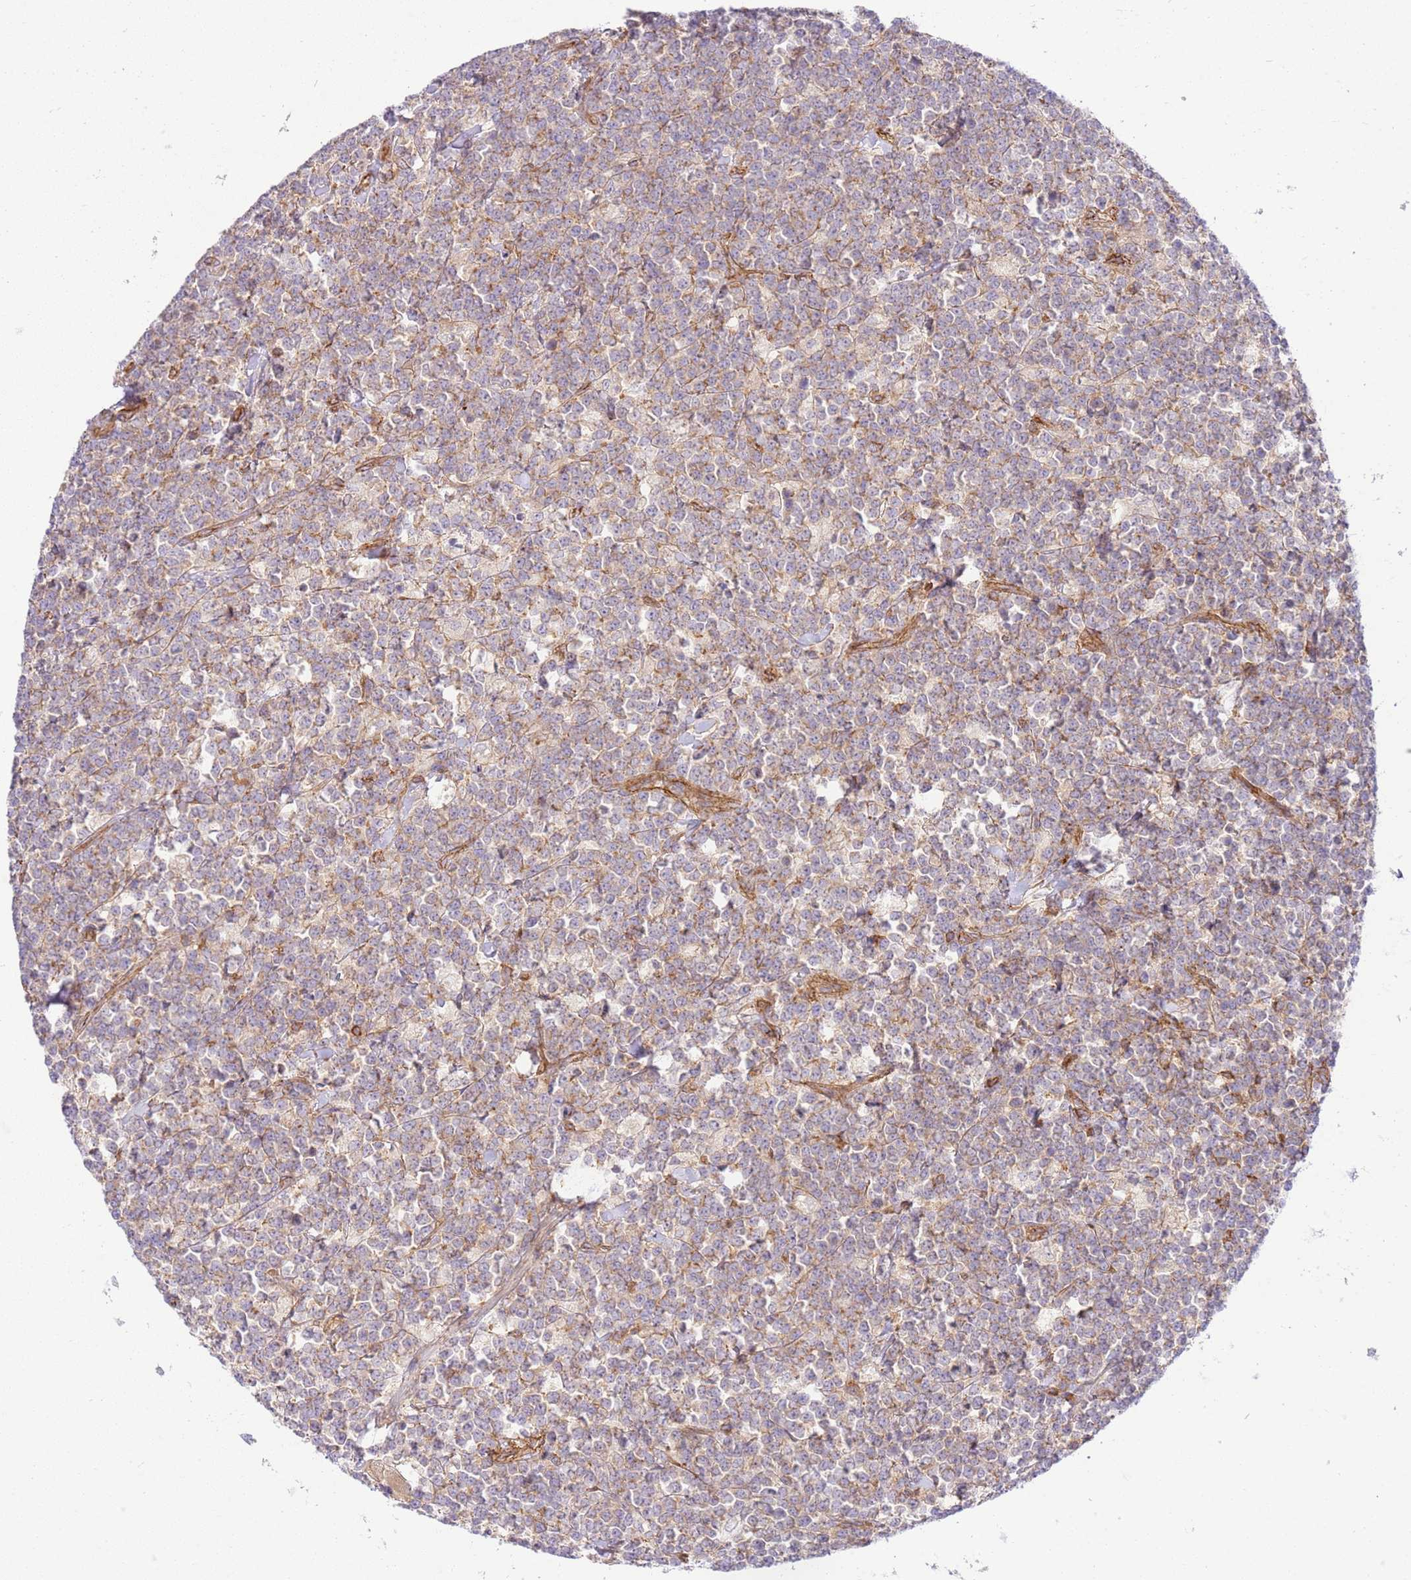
{"staining": {"intensity": "weak", "quantity": ">75%", "location": "cytoplasmic/membranous"}, "tissue": "lymphoma", "cell_type": "Tumor cells", "image_type": "cancer", "snomed": [{"axis": "morphology", "description": "Malignant lymphoma, non-Hodgkin's type, High grade"}, {"axis": "topography", "description": "Small intestine"}, {"axis": "topography", "description": "Colon"}], "caption": "Immunohistochemistry of human malignant lymphoma, non-Hodgkin's type (high-grade) displays low levels of weak cytoplasmic/membranous staining in approximately >75% of tumor cells.", "gene": "EFCAB8", "patient": {"sex": "male", "age": 8}}